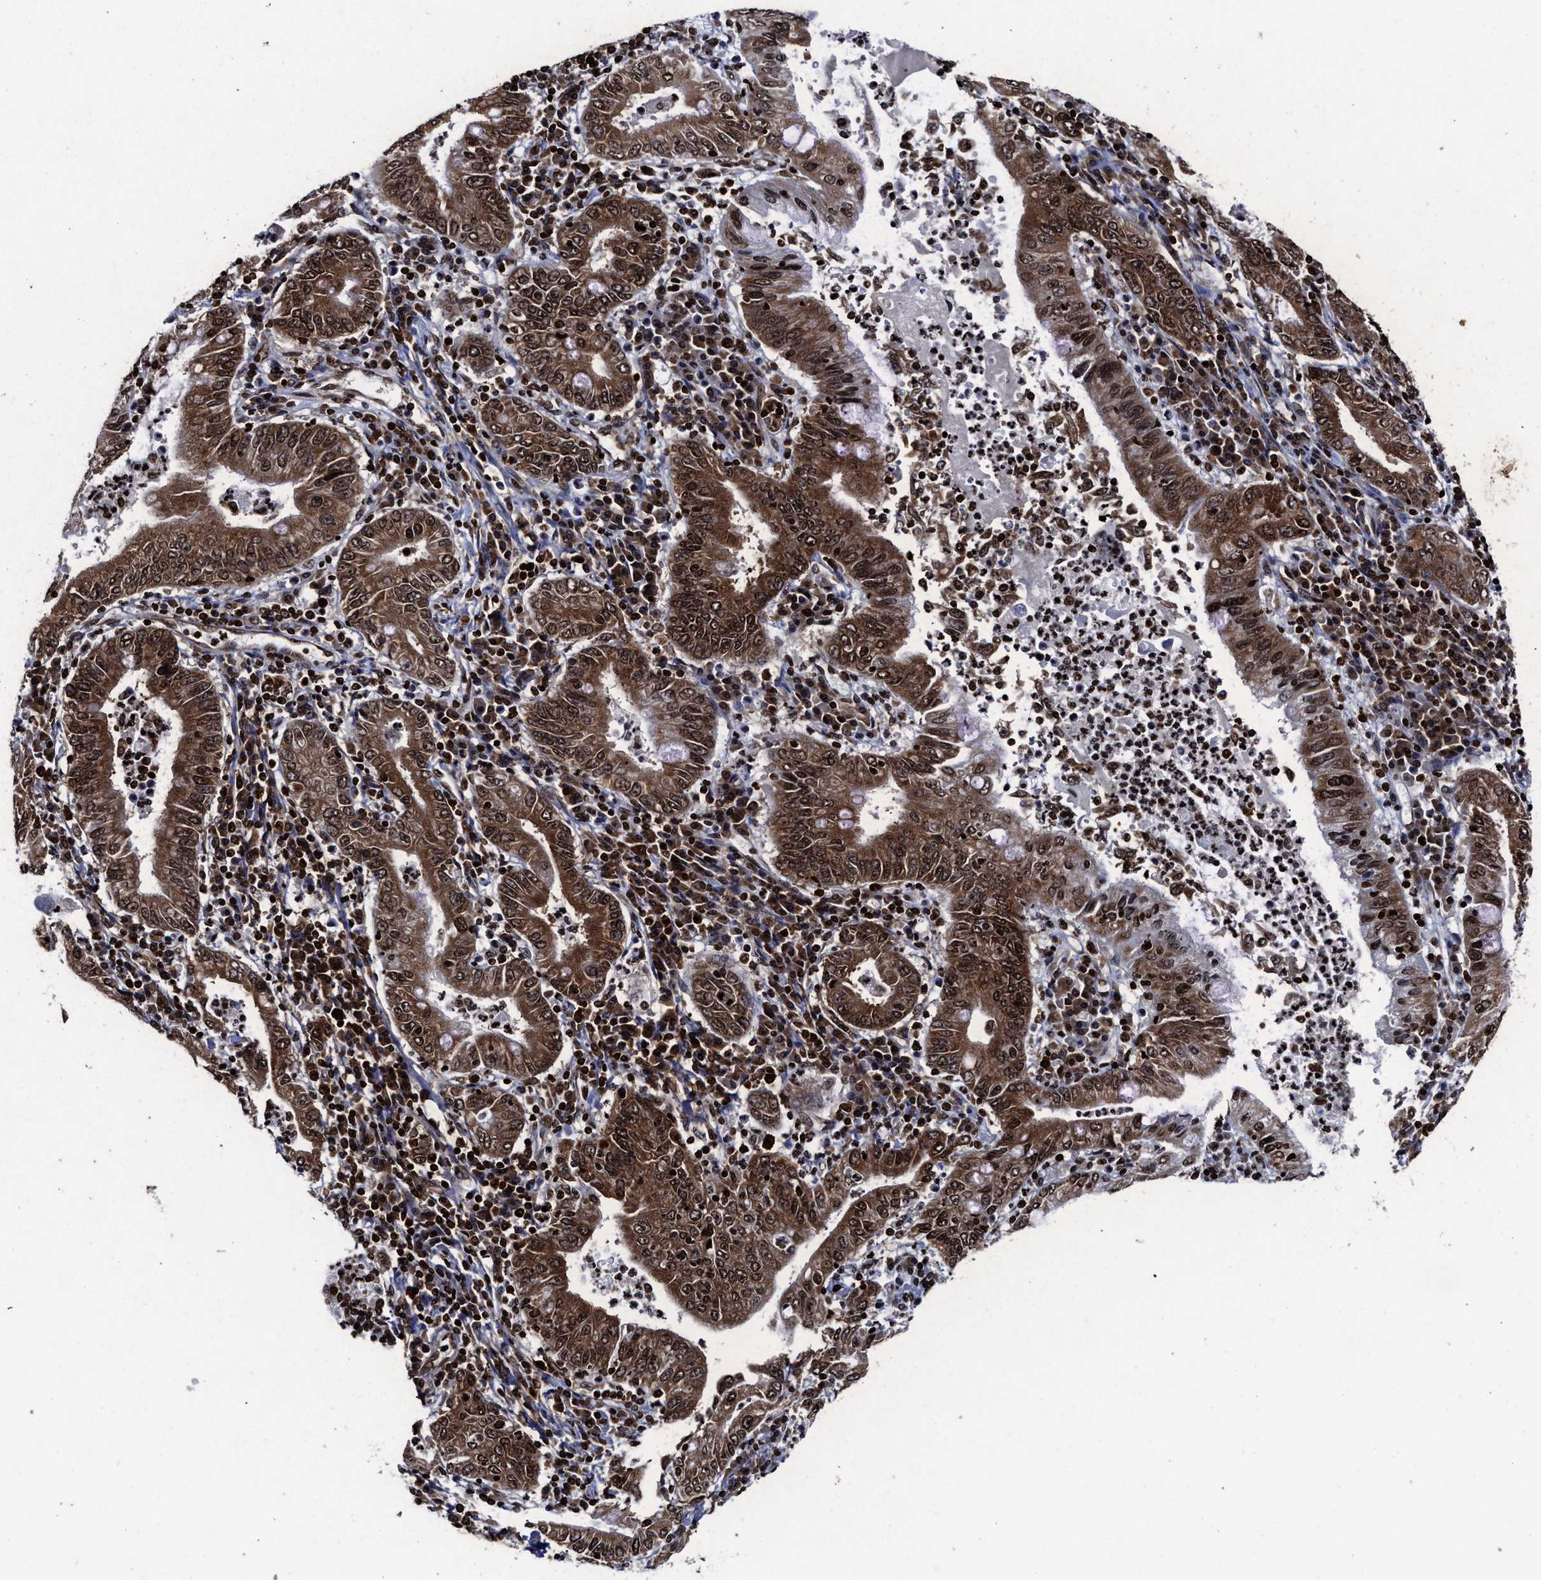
{"staining": {"intensity": "strong", "quantity": ">75%", "location": "cytoplasmic/membranous,nuclear"}, "tissue": "stomach cancer", "cell_type": "Tumor cells", "image_type": "cancer", "snomed": [{"axis": "morphology", "description": "Normal tissue, NOS"}, {"axis": "morphology", "description": "Adenocarcinoma, NOS"}, {"axis": "topography", "description": "Esophagus"}, {"axis": "topography", "description": "Stomach, upper"}, {"axis": "topography", "description": "Peripheral nerve tissue"}], "caption": "Tumor cells display high levels of strong cytoplasmic/membranous and nuclear positivity in approximately >75% of cells in stomach cancer (adenocarcinoma).", "gene": "ALYREF", "patient": {"sex": "male", "age": 62}}